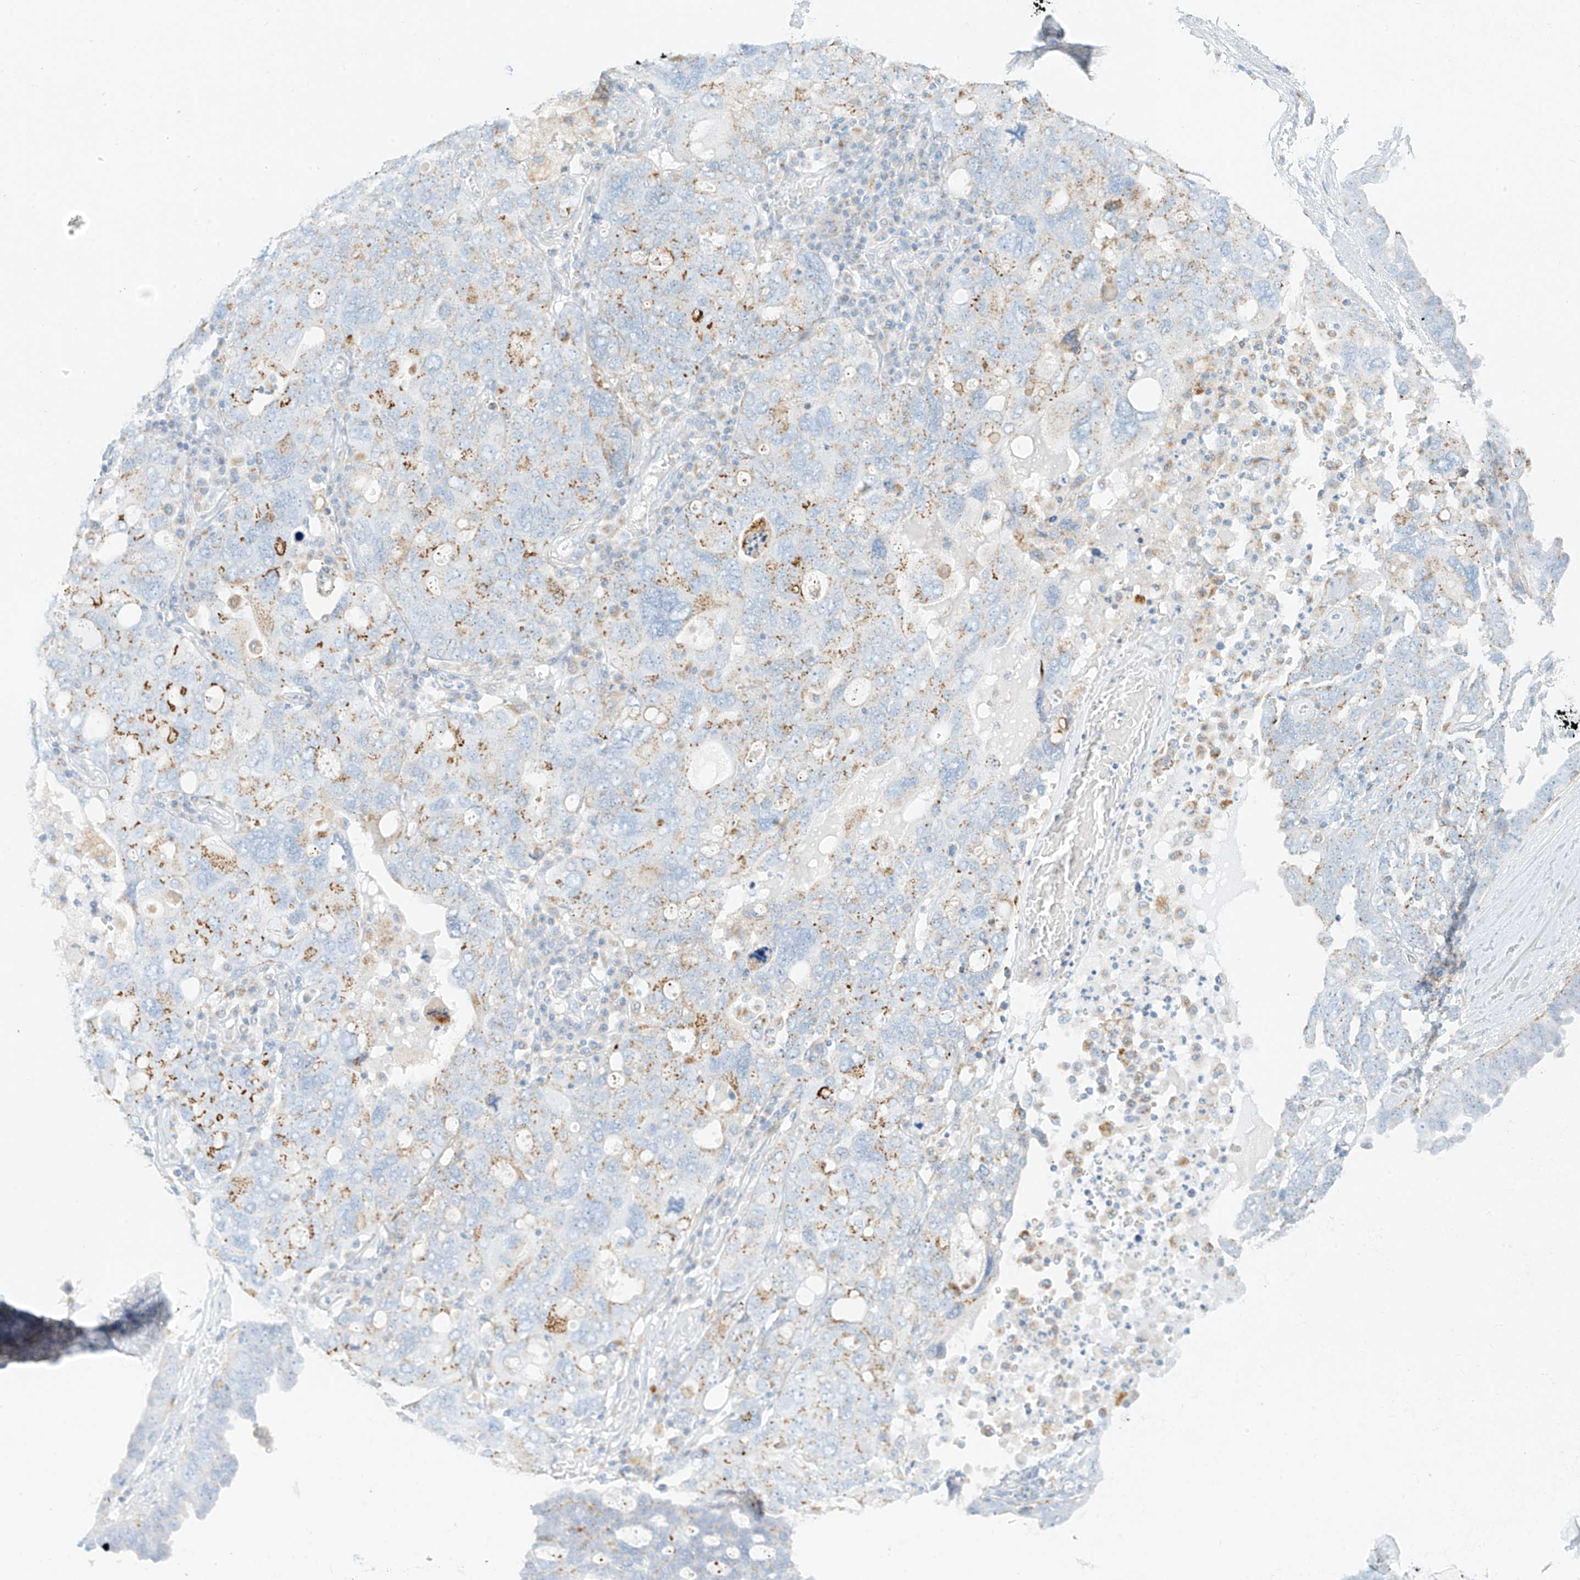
{"staining": {"intensity": "moderate", "quantity": "<25%", "location": "cytoplasmic/membranous"}, "tissue": "ovarian cancer", "cell_type": "Tumor cells", "image_type": "cancer", "snomed": [{"axis": "morphology", "description": "Carcinoma, endometroid"}, {"axis": "topography", "description": "Ovary"}], "caption": "A micrograph of endometroid carcinoma (ovarian) stained for a protein demonstrates moderate cytoplasmic/membranous brown staining in tumor cells. The staining was performed using DAB (3,3'-diaminobenzidine), with brown indicating positive protein expression. Nuclei are stained blue with hematoxylin.", "gene": "SLC35F6", "patient": {"sex": "female", "age": 62}}